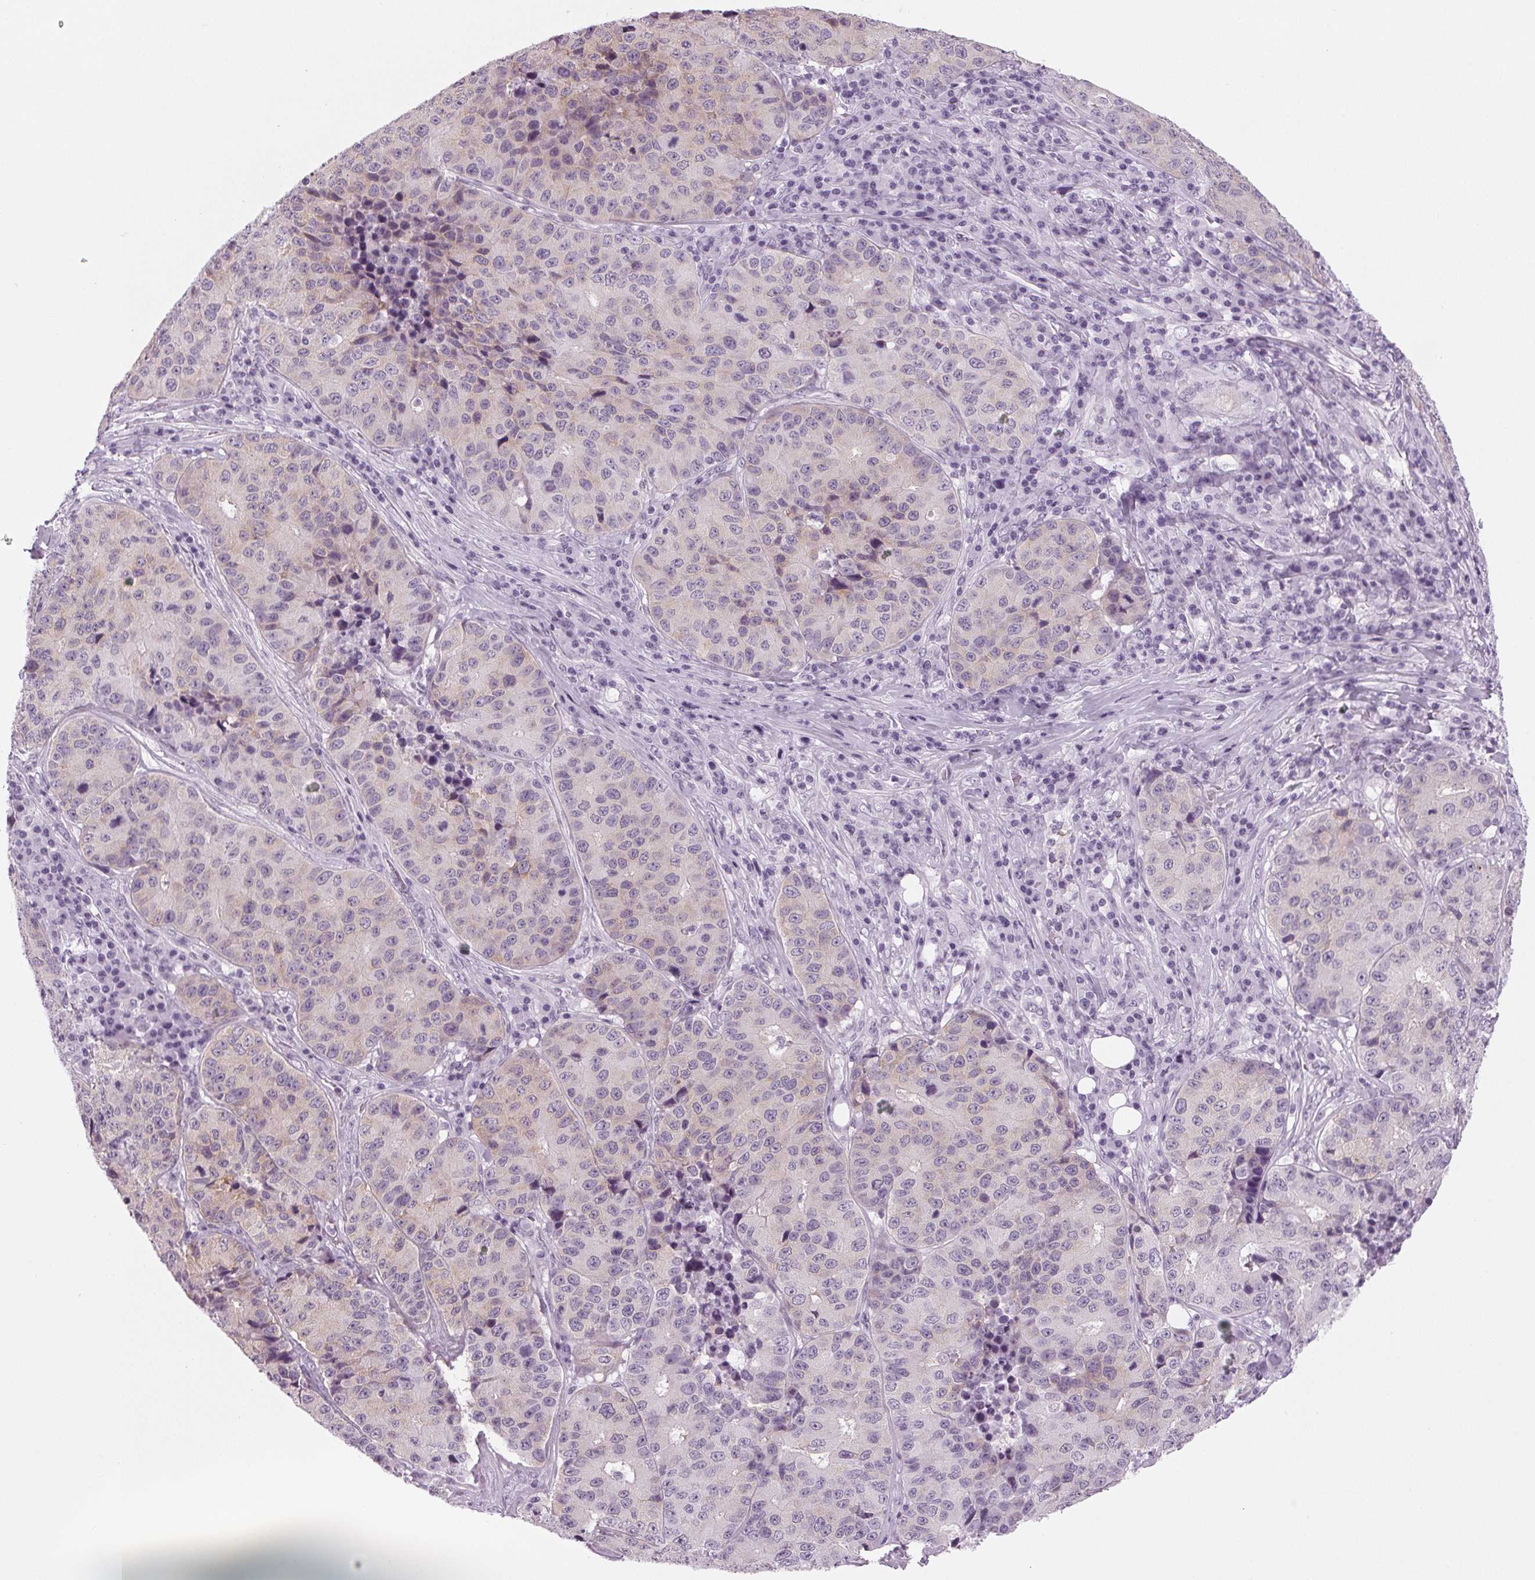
{"staining": {"intensity": "weak", "quantity": "<25%", "location": "cytoplasmic/membranous"}, "tissue": "stomach cancer", "cell_type": "Tumor cells", "image_type": "cancer", "snomed": [{"axis": "morphology", "description": "Adenocarcinoma, NOS"}, {"axis": "topography", "description": "Stomach"}], "caption": "The image exhibits no staining of tumor cells in stomach cancer (adenocarcinoma). Brightfield microscopy of IHC stained with DAB (3,3'-diaminobenzidine) (brown) and hematoxylin (blue), captured at high magnification.", "gene": "IGF2BP1", "patient": {"sex": "male", "age": 71}}